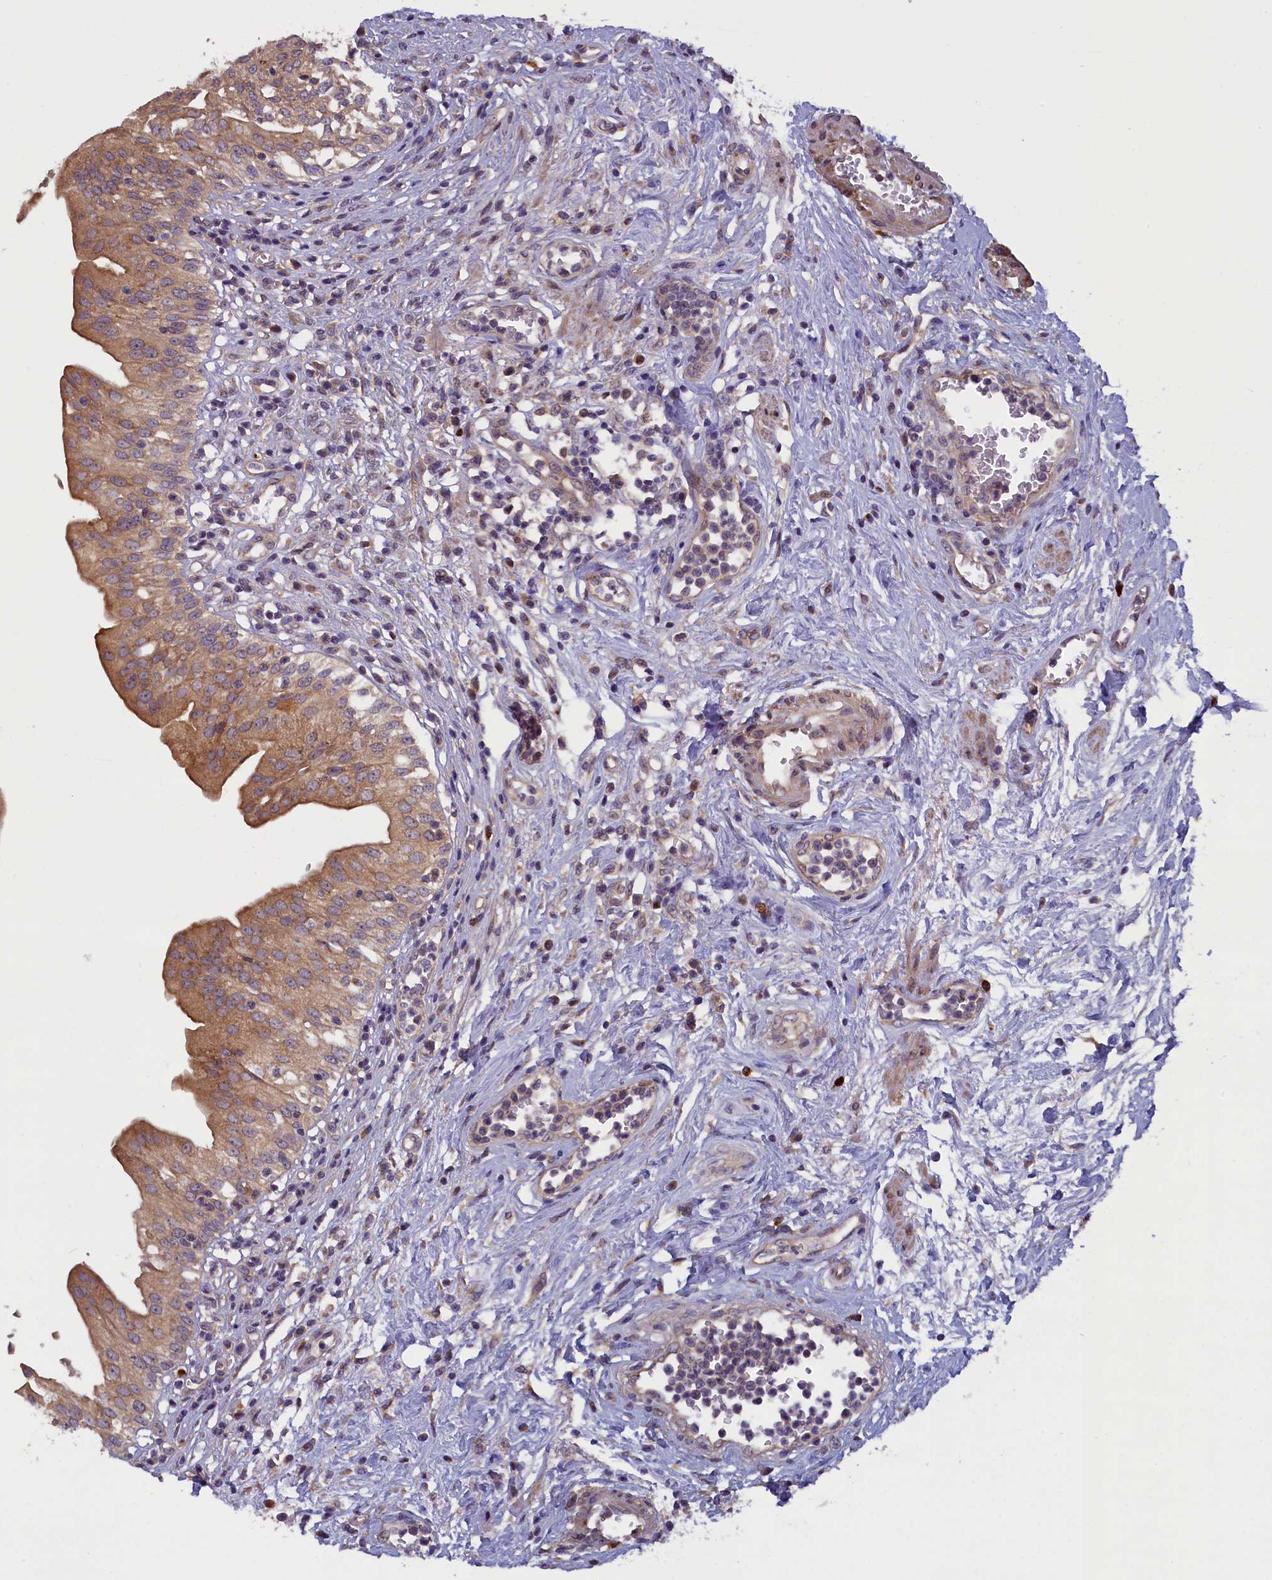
{"staining": {"intensity": "moderate", "quantity": ">75%", "location": "cytoplasmic/membranous"}, "tissue": "urinary bladder", "cell_type": "Urothelial cells", "image_type": "normal", "snomed": [{"axis": "morphology", "description": "Normal tissue, NOS"}, {"axis": "morphology", "description": "Inflammation, NOS"}, {"axis": "topography", "description": "Urinary bladder"}], "caption": "Brown immunohistochemical staining in normal urinary bladder reveals moderate cytoplasmic/membranous expression in approximately >75% of urothelial cells. The staining was performed using DAB, with brown indicating positive protein expression. Nuclei are stained blue with hematoxylin.", "gene": "CCDC9B", "patient": {"sex": "male", "age": 63}}